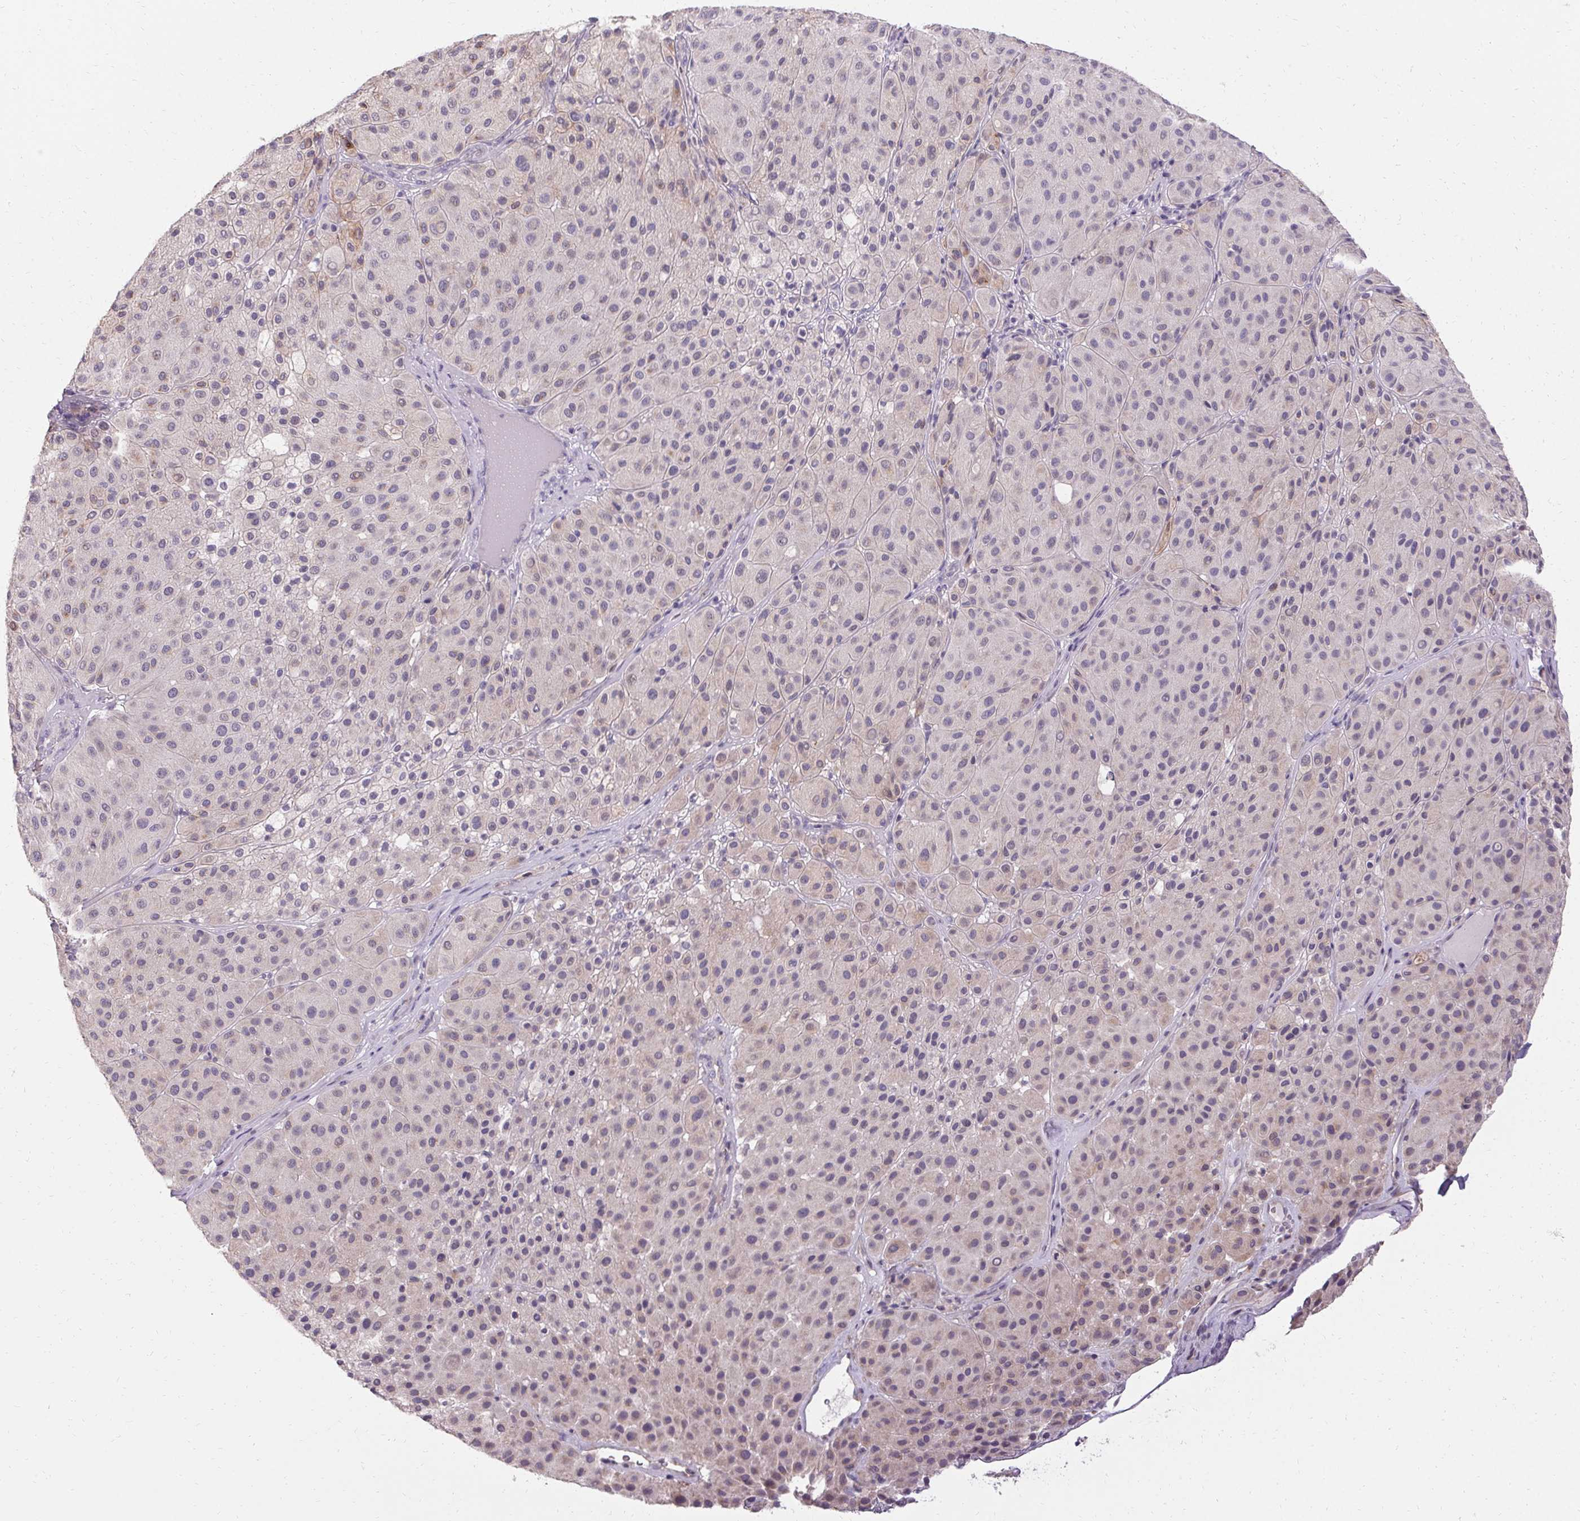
{"staining": {"intensity": "weak", "quantity": "<25%", "location": "cytoplasmic/membranous"}, "tissue": "melanoma", "cell_type": "Tumor cells", "image_type": "cancer", "snomed": [{"axis": "morphology", "description": "Malignant melanoma, Metastatic site"}, {"axis": "topography", "description": "Smooth muscle"}], "caption": "The image demonstrates no significant positivity in tumor cells of malignant melanoma (metastatic site).", "gene": "HSD17B3", "patient": {"sex": "male", "age": 41}}